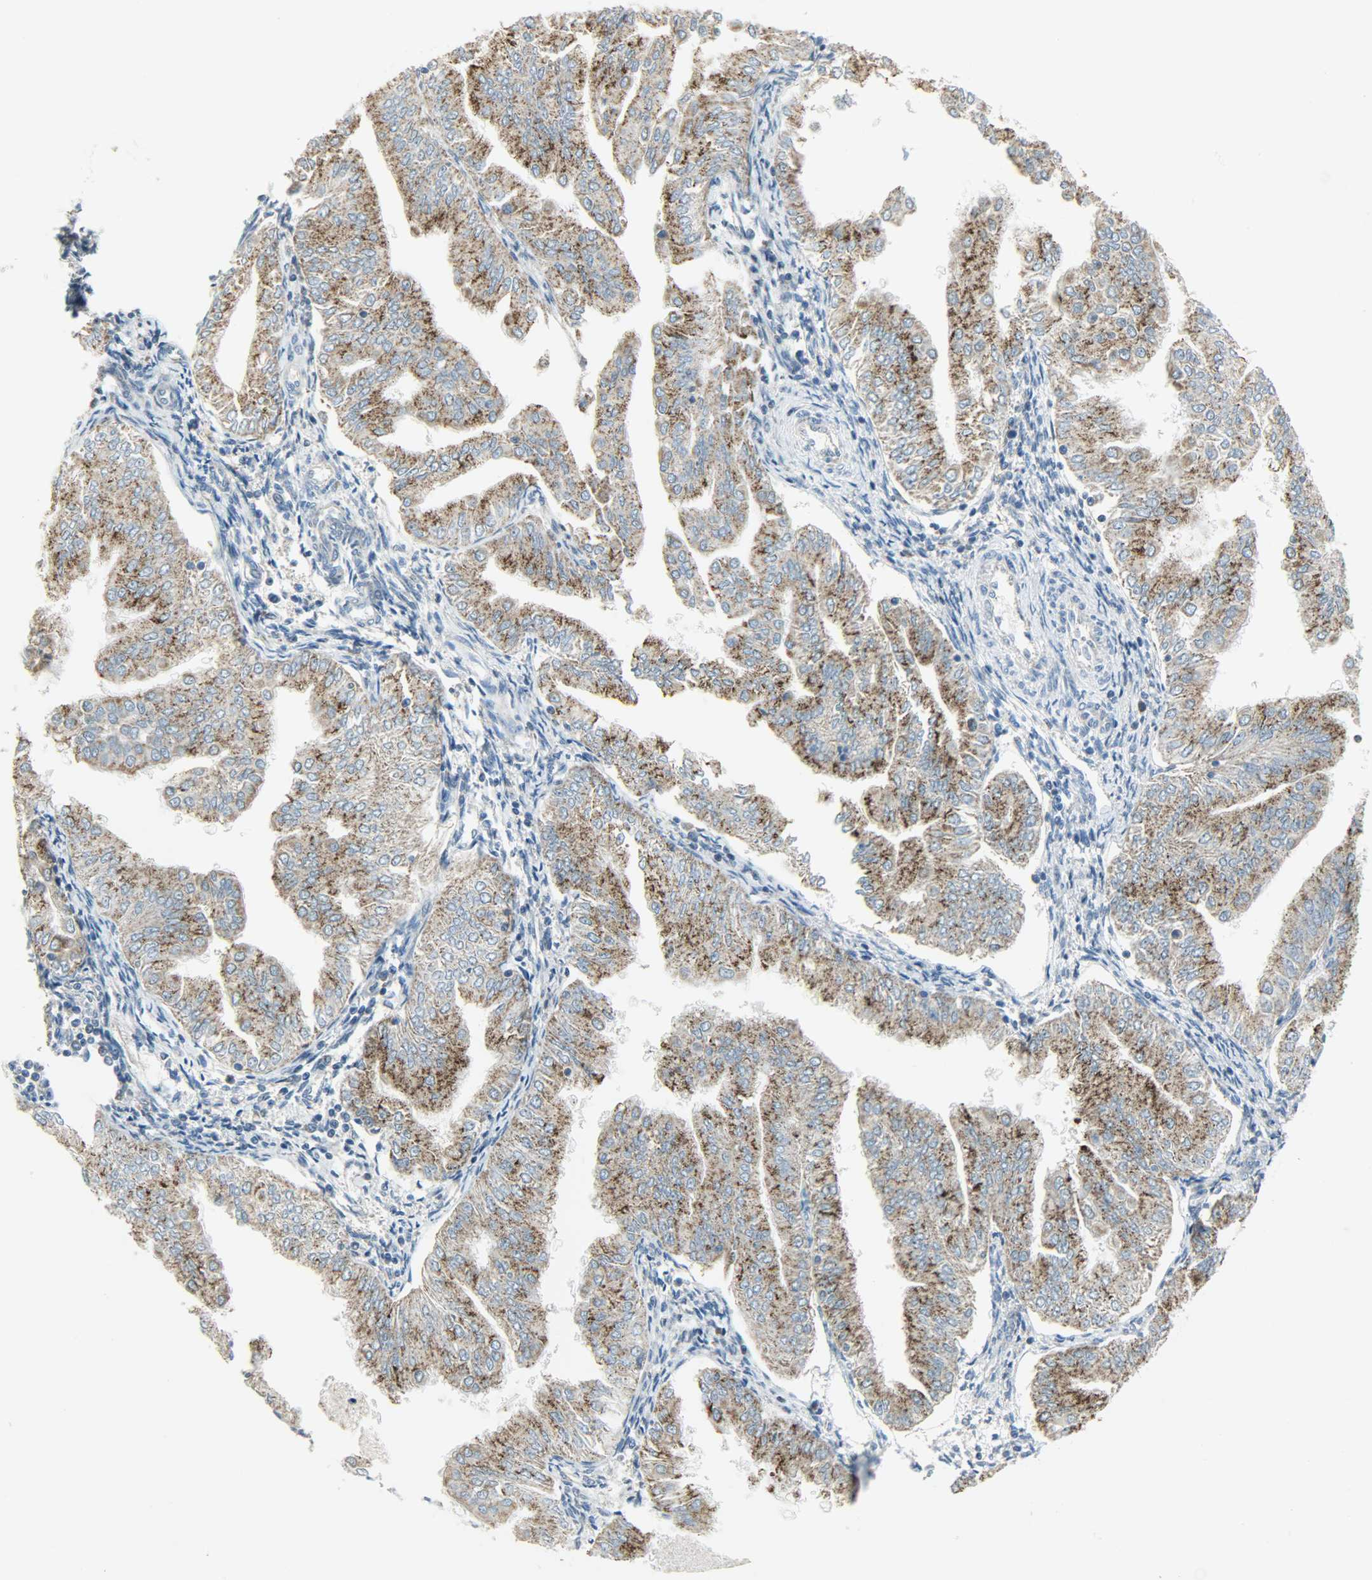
{"staining": {"intensity": "moderate", "quantity": ">75%", "location": "cytoplasmic/membranous"}, "tissue": "endometrial cancer", "cell_type": "Tumor cells", "image_type": "cancer", "snomed": [{"axis": "morphology", "description": "Adenocarcinoma, NOS"}, {"axis": "topography", "description": "Endometrium"}], "caption": "Human endometrial adenocarcinoma stained with a brown dye displays moderate cytoplasmic/membranous positive positivity in about >75% of tumor cells.", "gene": "PPP1R1B", "patient": {"sex": "female", "age": 53}}